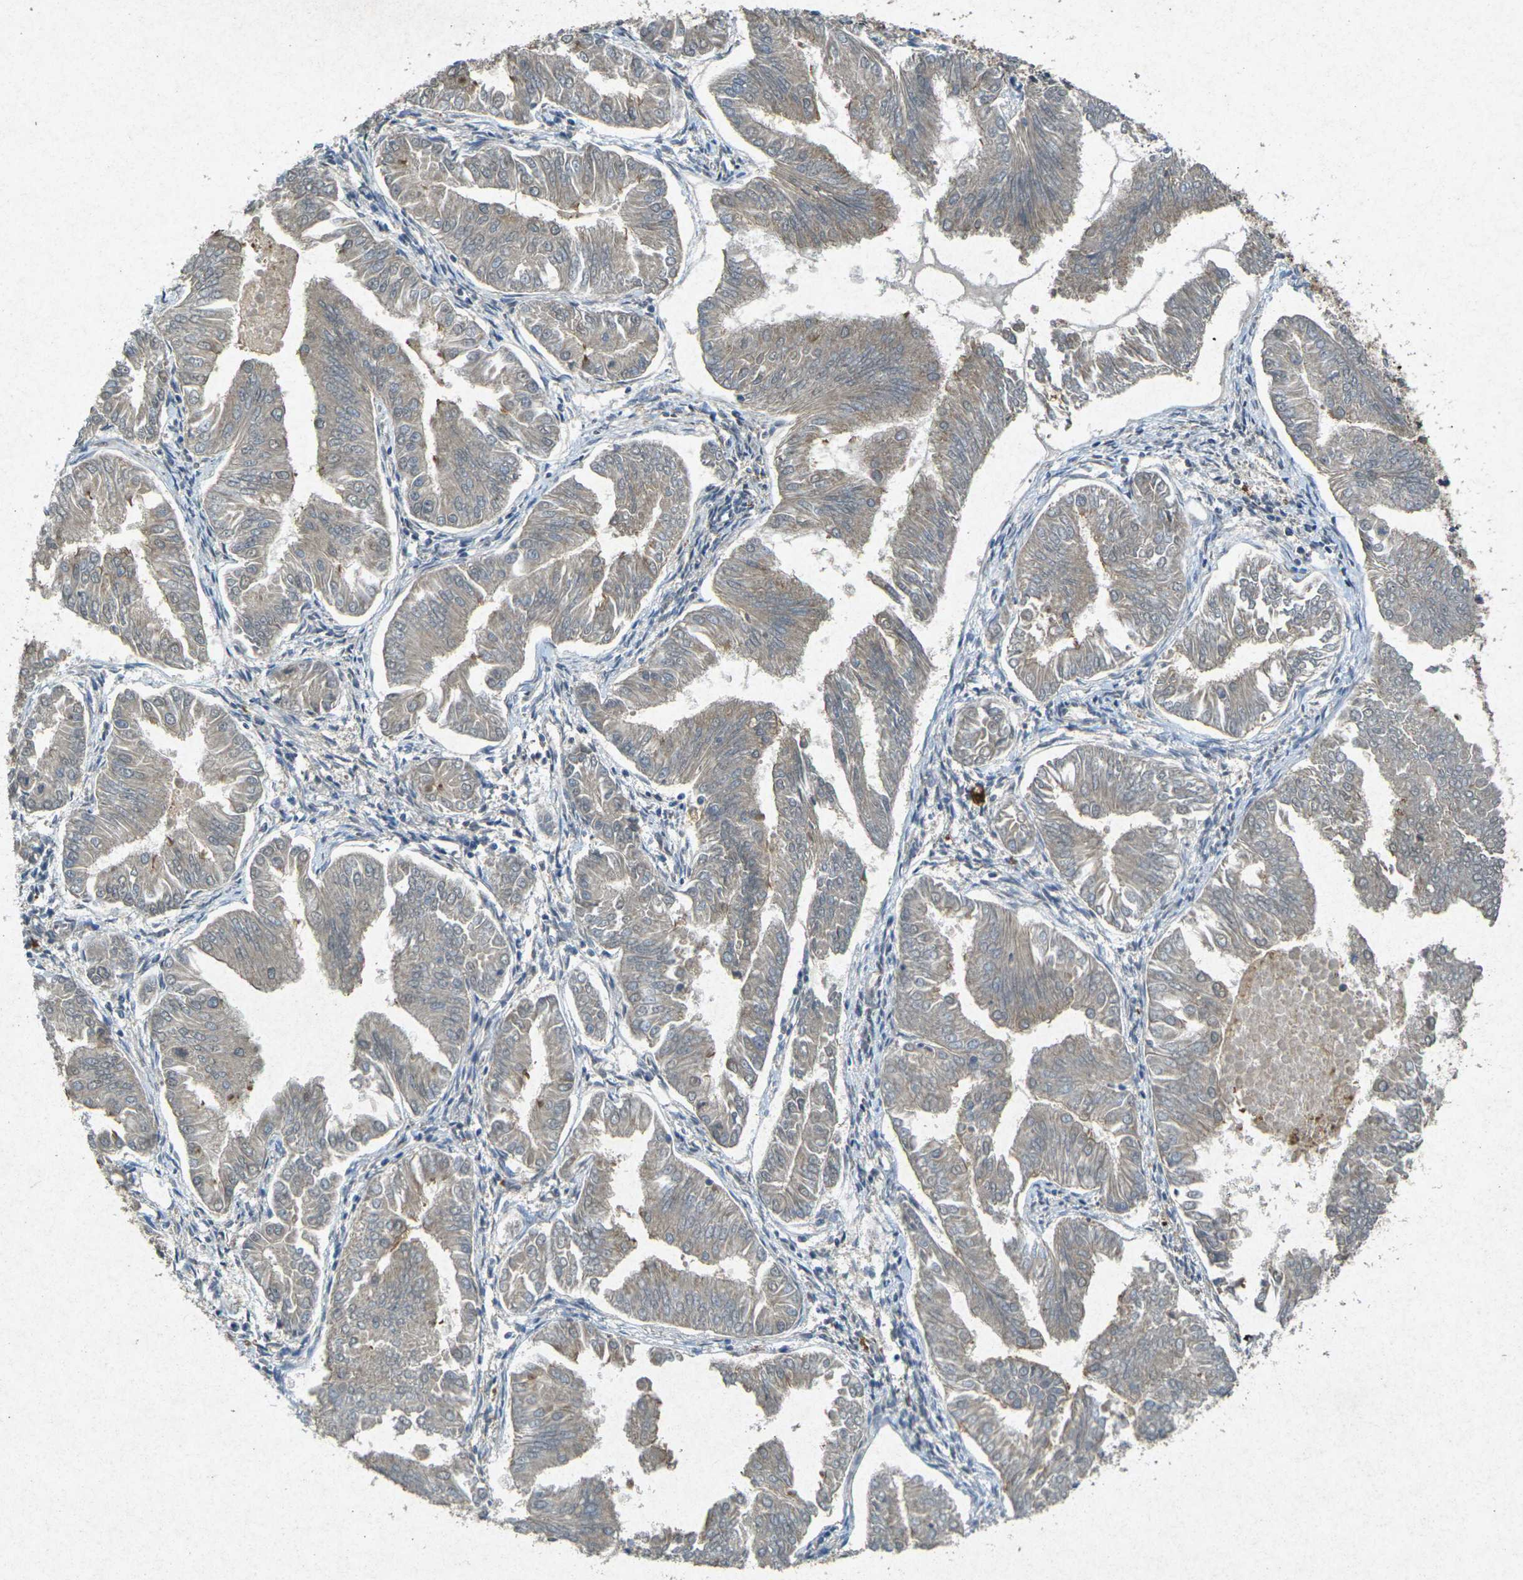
{"staining": {"intensity": "weak", "quantity": "25%-75%", "location": "cytoplasmic/membranous"}, "tissue": "endometrial cancer", "cell_type": "Tumor cells", "image_type": "cancer", "snomed": [{"axis": "morphology", "description": "Adenocarcinoma, NOS"}, {"axis": "topography", "description": "Endometrium"}], "caption": "The immunohistochemical stain highlights weak cytoplasmic/membranous staining in tumor cells of adenocarcinoma (endometrial) tissue.", "gene": "RGMA", "patient": {"sex": "female", "age": 53}}